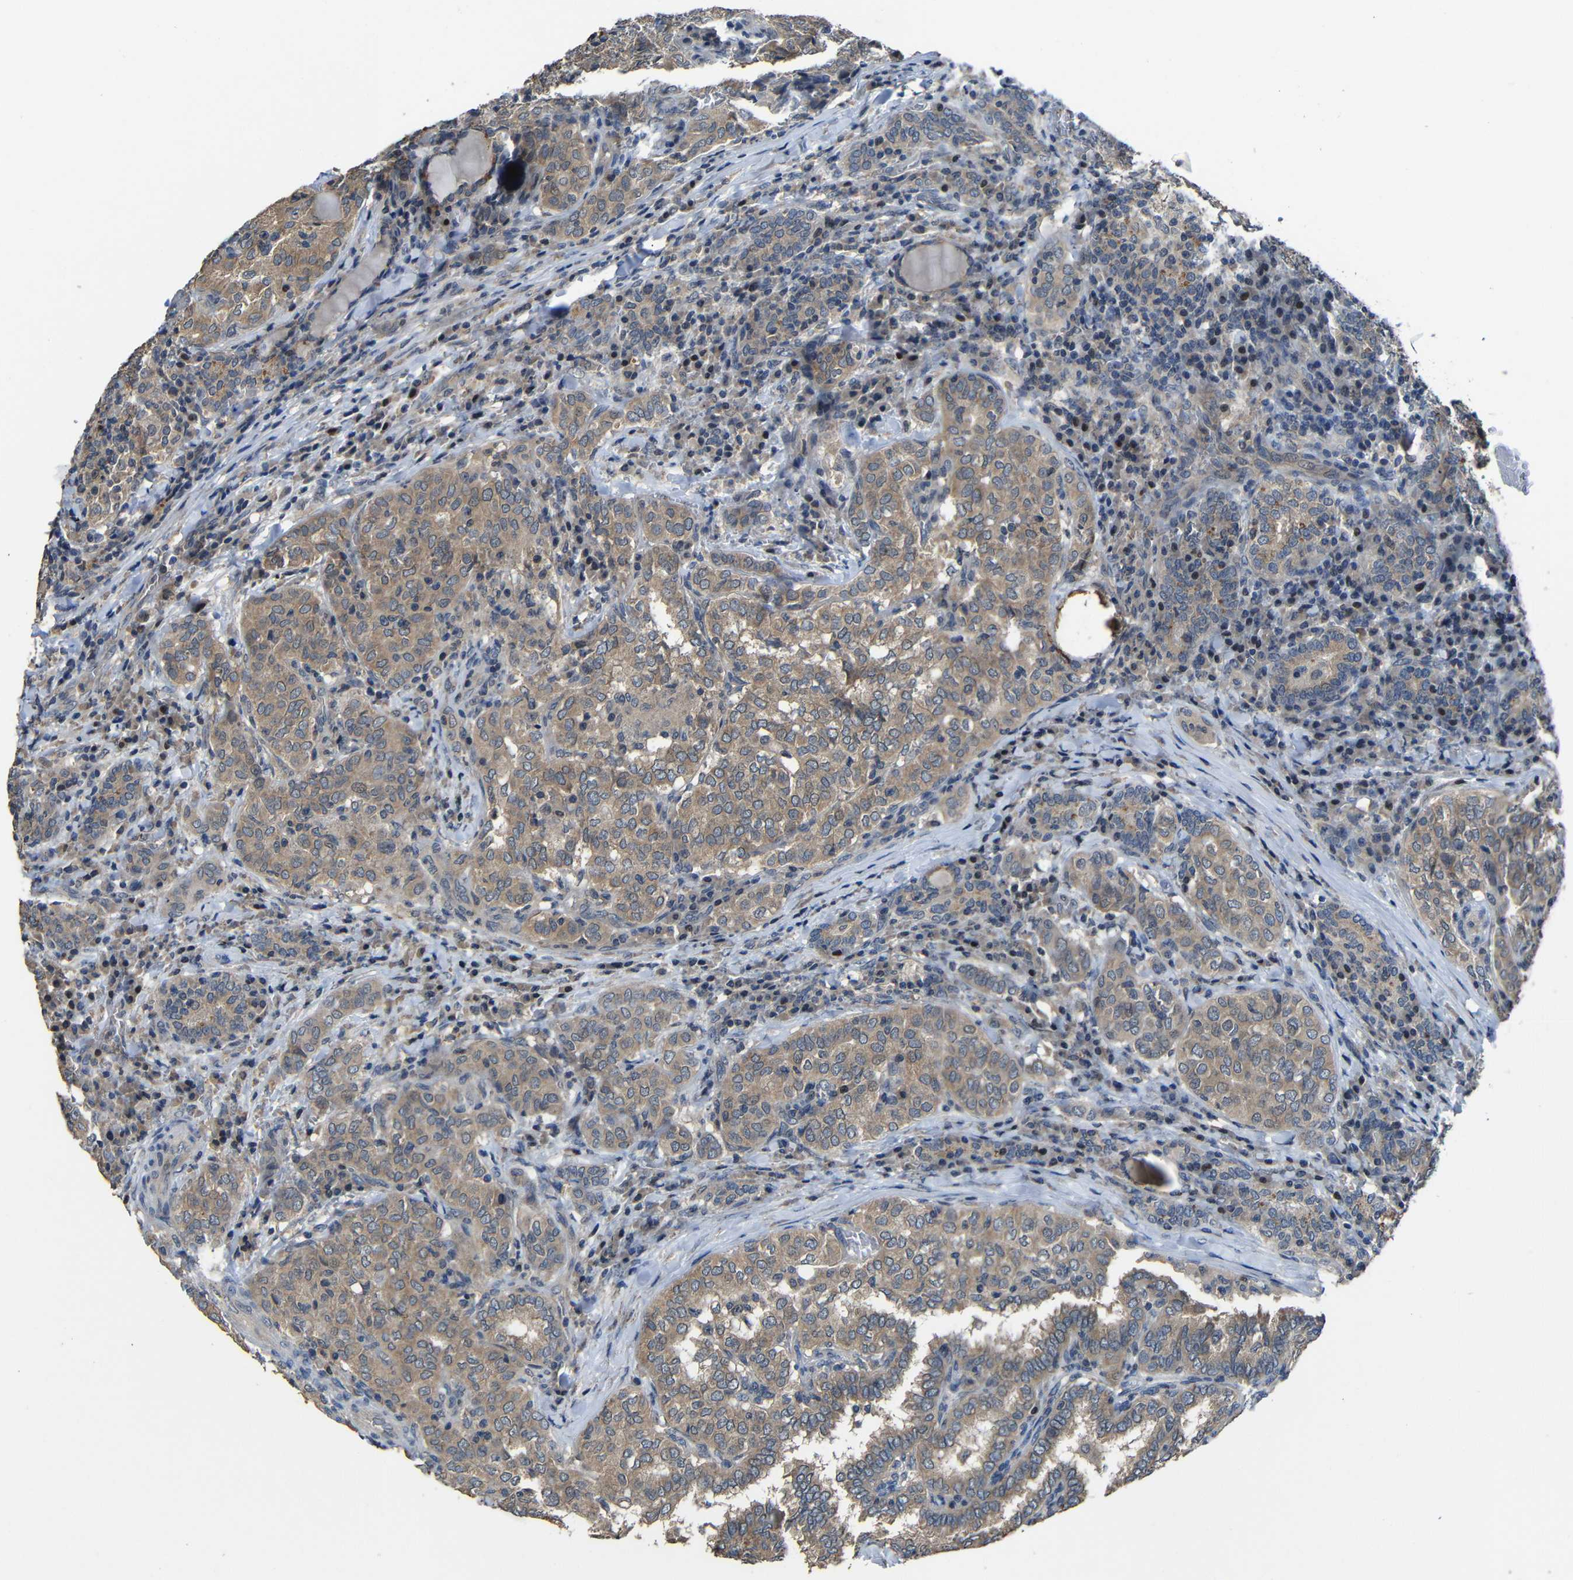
{"staining": {"intensity": "weak", "quantity": ">75%", "location": "cytoplasmic/membranous"}, "tissue": "thyroid cancer", "cell_type": "Tumor cells", "image_type": "cancer", "snomed": [{"axis": "morphology", "description": "Papillary adenocarcinoma, NOS"}, {"axis": "topography", "description": "Thyroid gland"}], "caption": "Weak cytoplasmic/membranous expression for a protein is present in about >75% of tumor cells of papillary adenocarcinoma (thyroid) using IHC.", "gene": "C6orf89", "patient": {"sex": "female", "age": 30}}